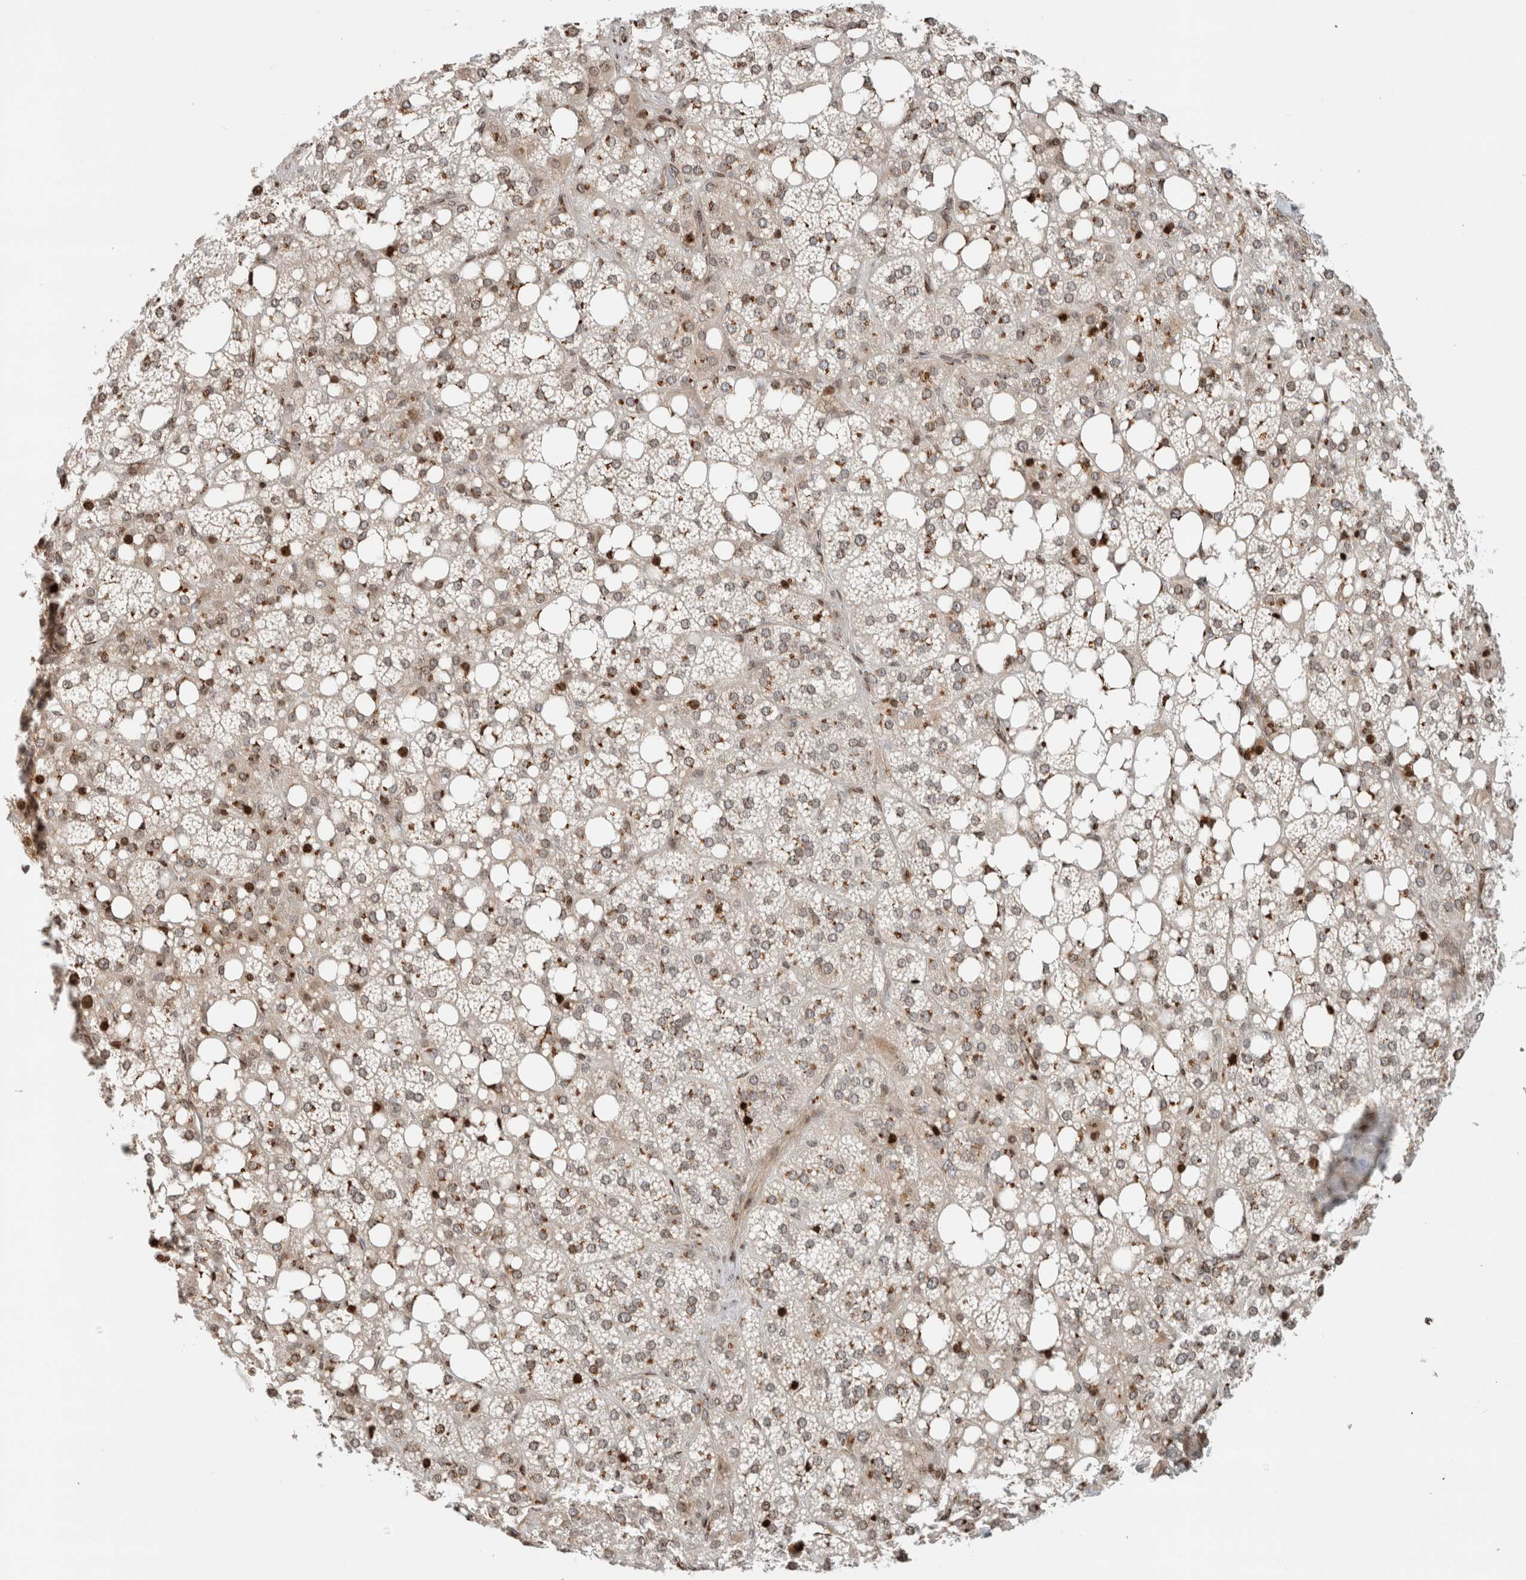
{"staining": {"intensity": "strong", "quantity": "25%-75%", "location": "cytoplasmic/membranous,nuclear"}, "tissue": "adrenal gland", "cell_type": "Glandular cells", "image_type": "normal", "snomed": [{"axis": "morphology", "description": "Normal tissue, NOS"}, {"axis": "topography", "description": "Adrenal gland"}], "caption": "Immunohistochemistry (IHC) (DAB) staining of benign human adrenal gland exhibits strong cytoplasmic/membranous,nuclear protein staining in approximately 25%-75% of glandular cells.", "gene": "GINS4", "patient": {"sex": "female", "age": 59}}